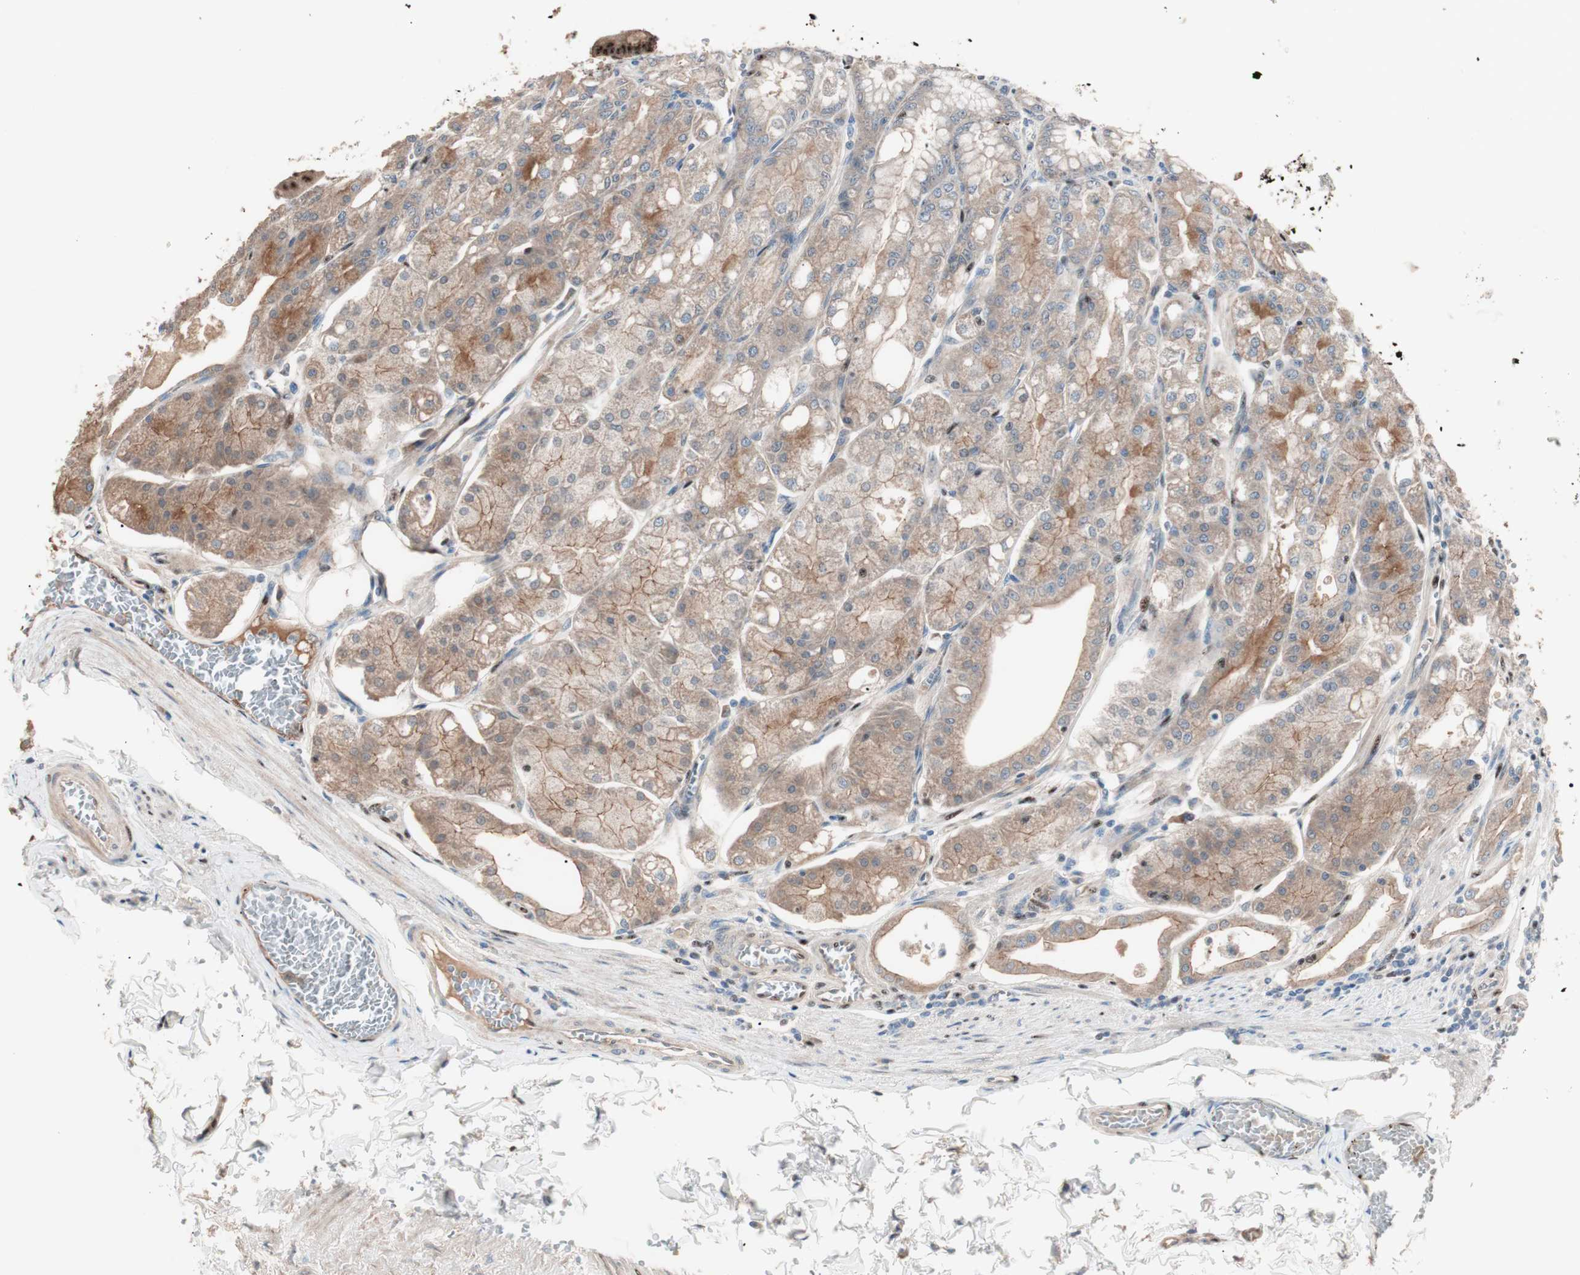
{"staining": {"intensity": "strong", "quantity": ">75%", "location": "cytoplasmic/membranous,nuclear"}, "tissue": "stomach", "cell_type": "Glandular cells", "image_type": "normal", "snomed": [{"axis": "morphology", "description": "Normal tissue, NOS"}, {"axis": "topography", "description": "Stomach, lower"}], "caption": "Strong cytoplasmic/membranous,nuclear positivity is present in approximately >75% of glandular cells in normal stomach. Immunohistochemistry (ihc) stains the protein in brown and the nuclei are stained blue.", "gene": "NR5A2", "patient": {"sex": "male", "age": 71}}